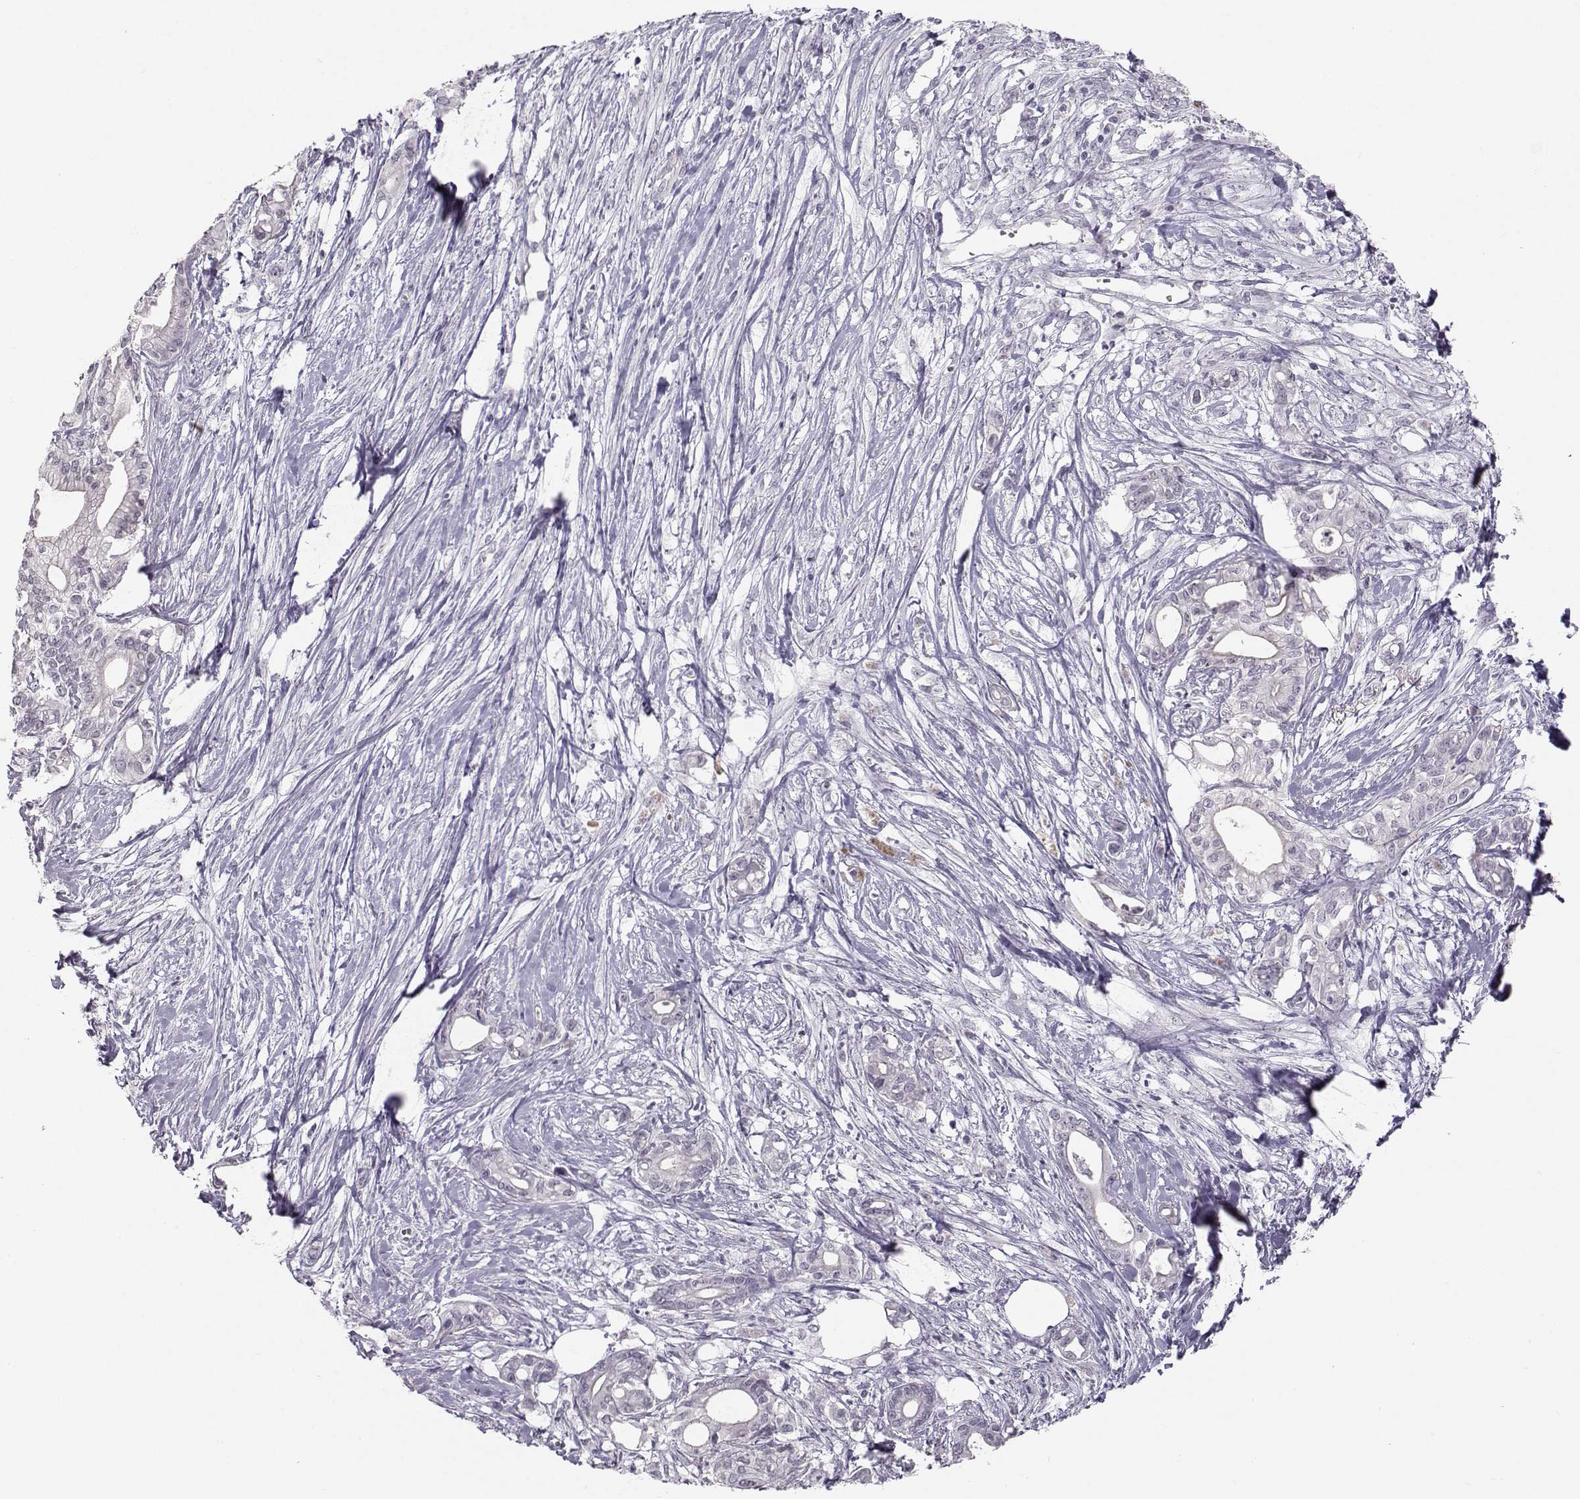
{"staining": {"intensity": "negative", "quantity": "none", "location": "none"}, "tissue": "pancreatic cancer", "cell_type": "Tumor cells", "image_type": "cancer", "snomed": [{"axis": "morphology", "description": "Adenocarcinoma, NOS"}, {"axis": "topography", "description": "Pancreas"}], "caption": "Human pancreatic cancer (adenocarcinoma) stained for a protein using immunohistochemistry (IHC) shows no positivity in tumor cells.", "gene": "MAST1", "patient": {"sex": "male", "age": 71}}